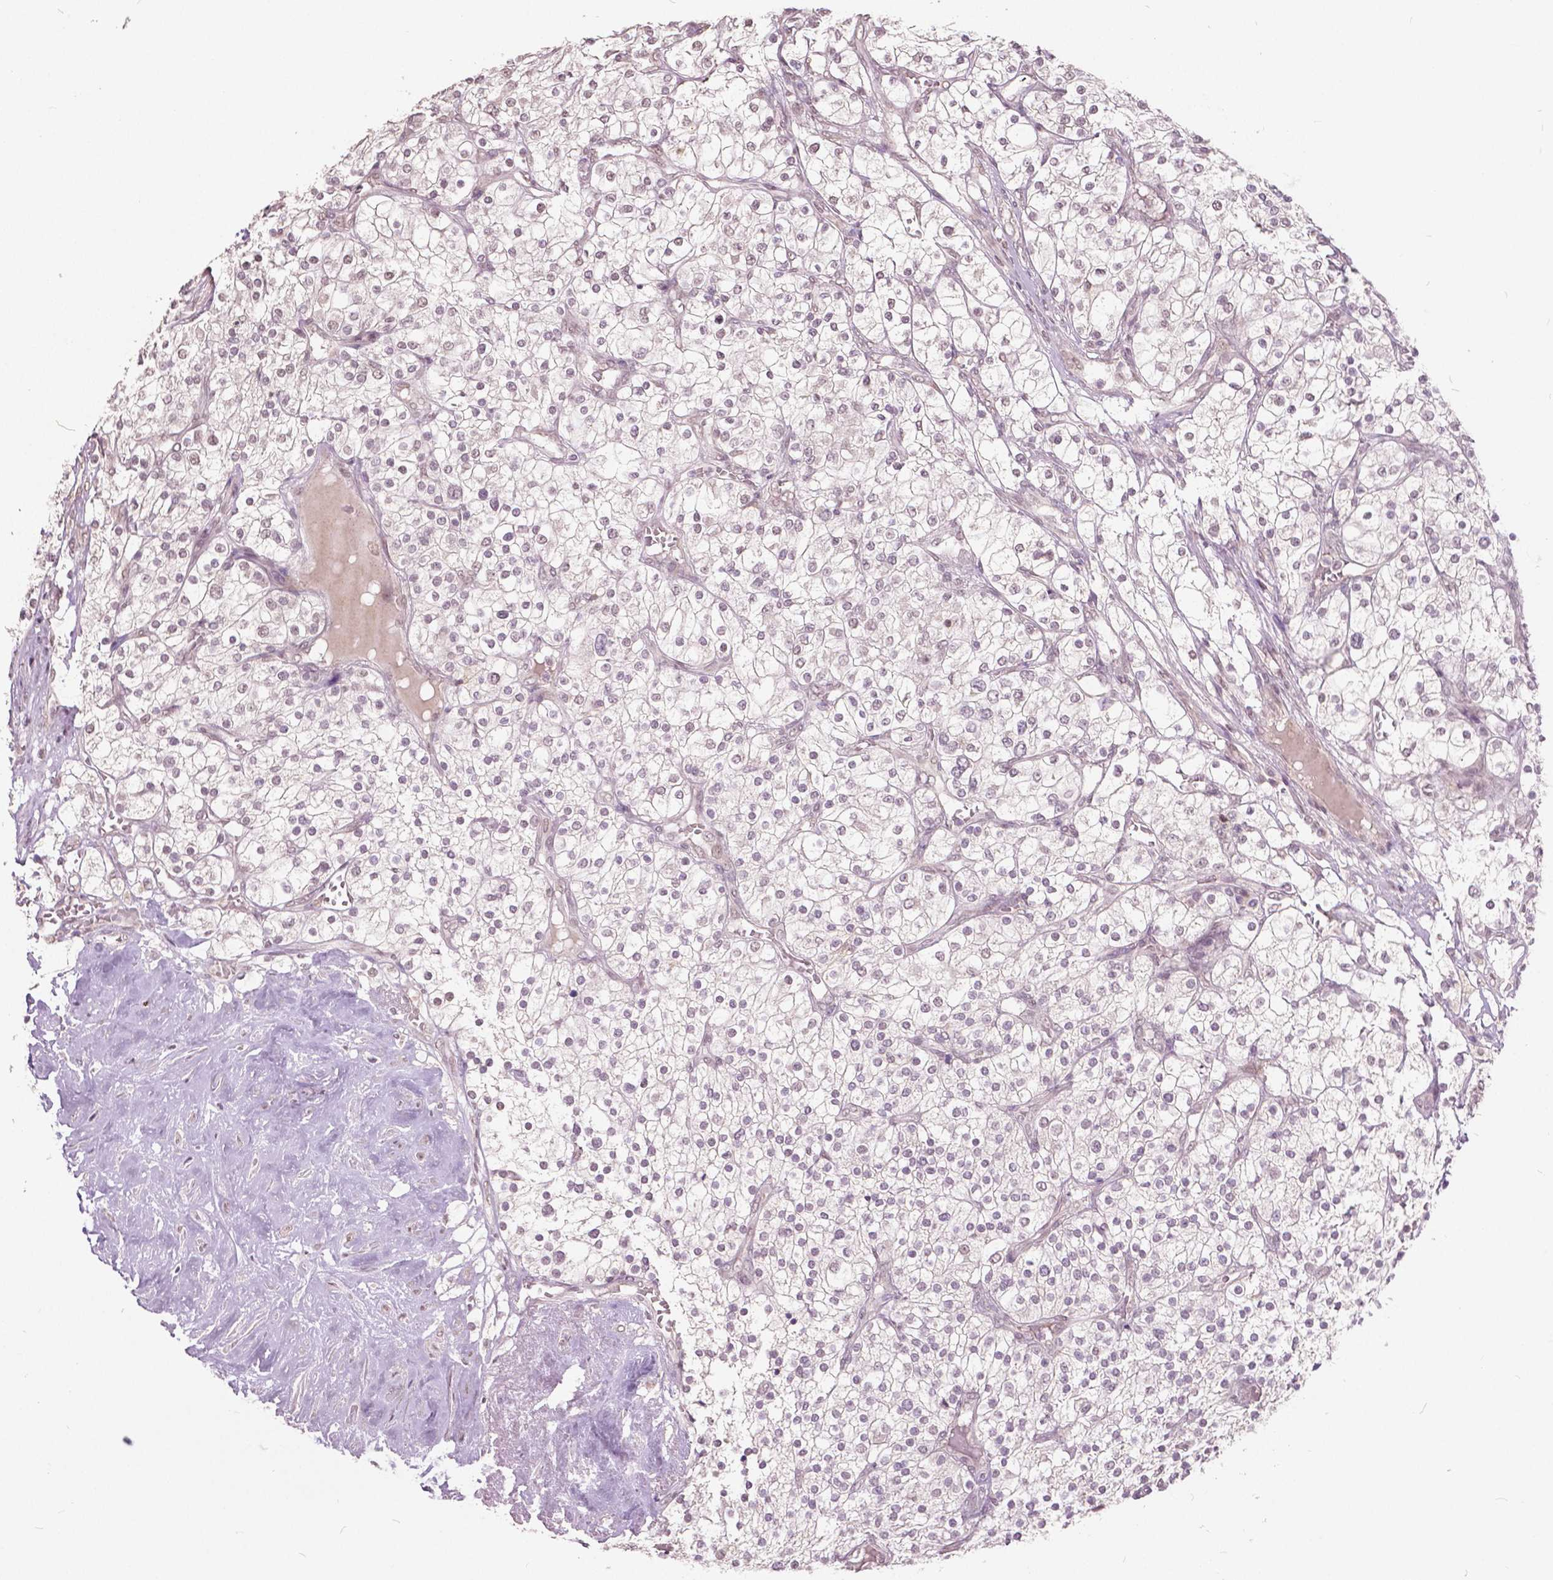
{"staining": {"intensity": "weak", "quantity": "25%-75%", "location": "nuclear"}, "tissue": "renal cancer", "cell_type": "Tumor cells", "image_type": "cancer", "snomed": [{"axis": "morphology", "description": "Adenocarcinoma, NOS"}, {"axis": "topography", "description": "Kidney"}], "caption": "Adenocarcinoma (renal) stained with IHC displays weak nuclear staining in approximately 25%-75% of tumor cells.", "gene": "HOXA10", "patient": {"sex": "male", "age": 80}}